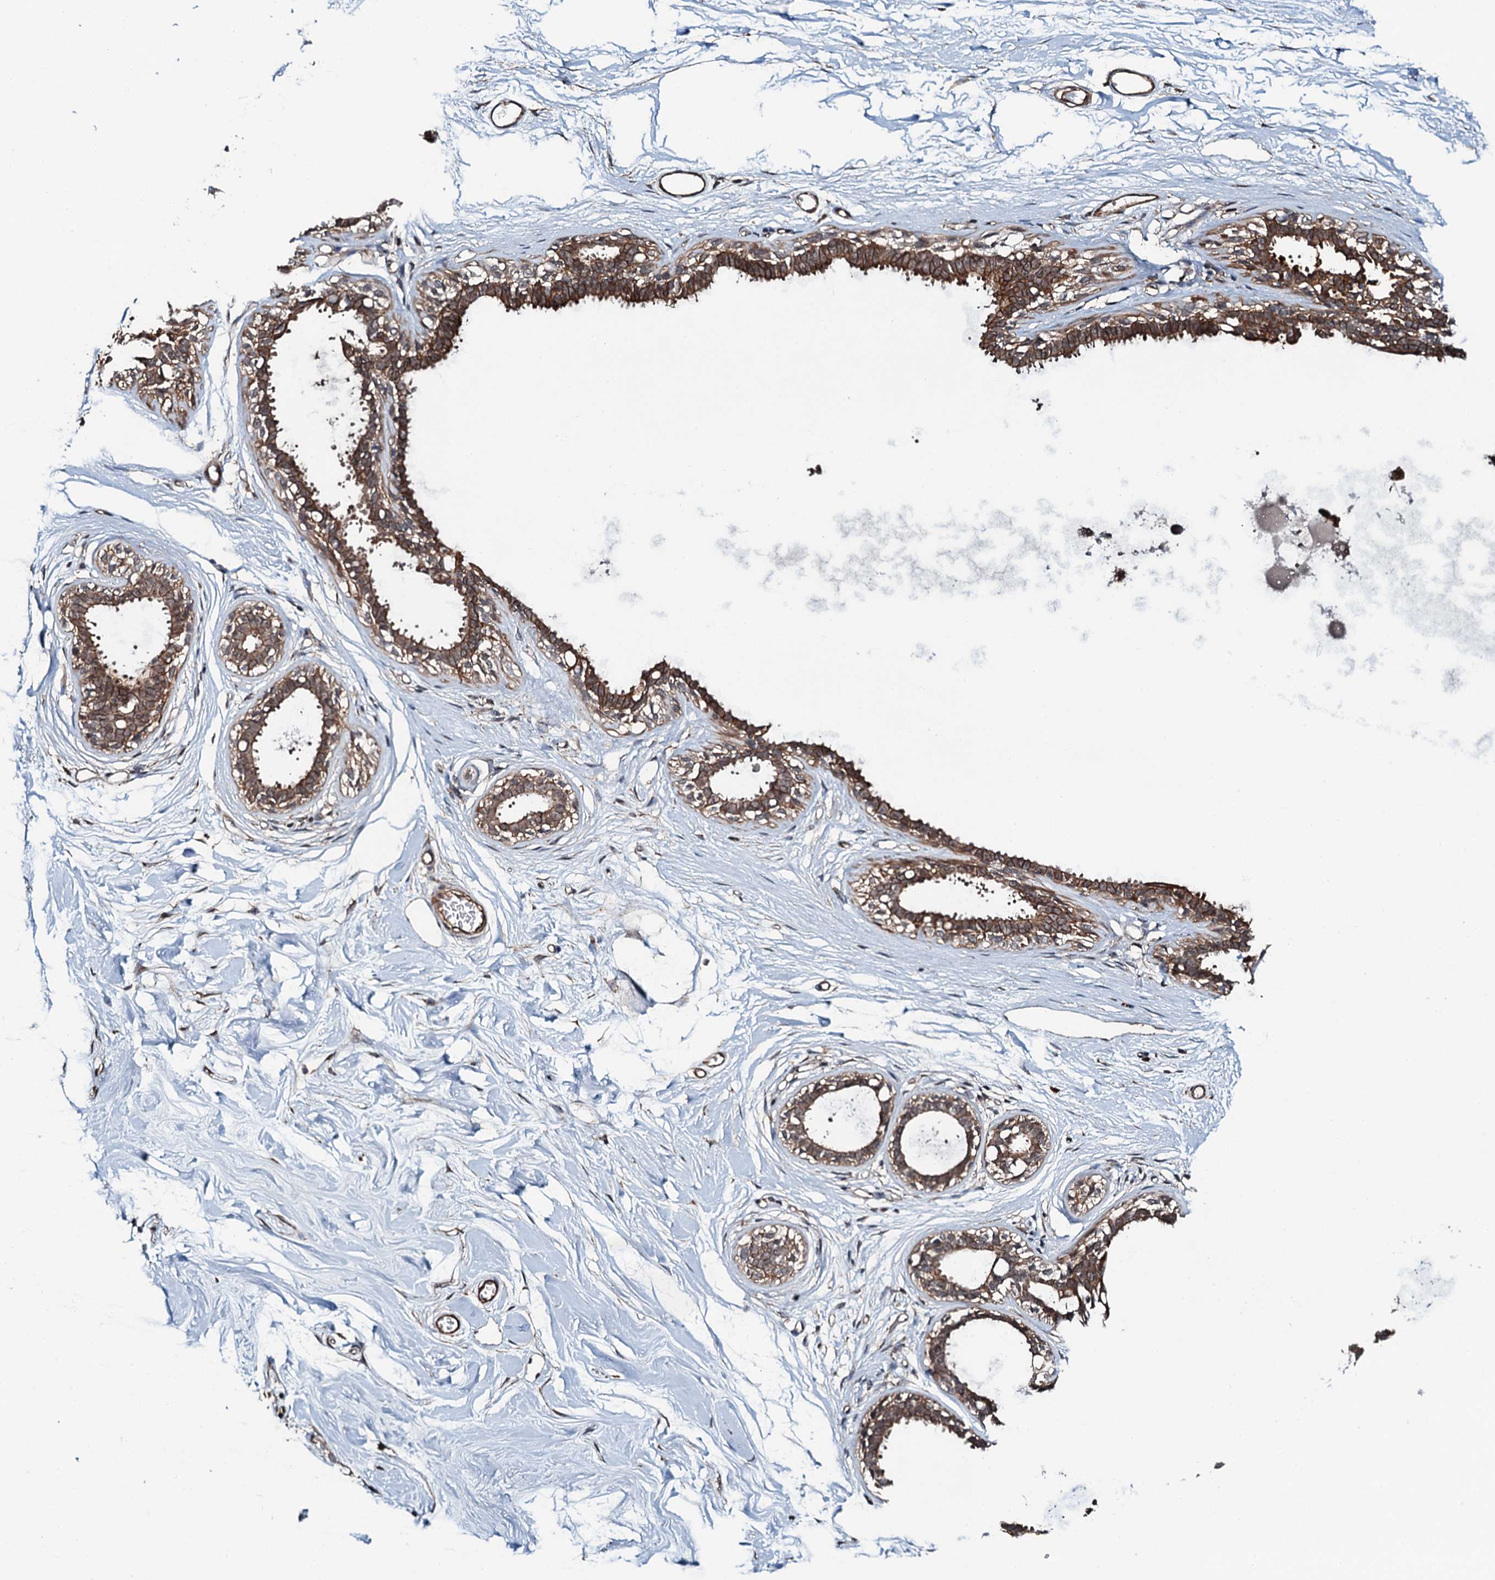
{"staining": {"intensity": "moderate", "quantity": ">75%", "location": "cytoplasmic/membranous"}, "tissue": "breast", "cell_type": "Adipocytes", "image_type": "normal", "snomed": [{"axis": "morphology", "description": "Normal tissue, NOS"}, {"axis": "topography", "description": "Breast"}], "caption": "A high-resolution micrograph shows immunohistochemistry staining of benign breast, which exhibits moderate cytoplasmic/membranous expression in about >75% of adipocytes.", "gene": "WHAMM", "patient": {"sex": "female", "age": 45}}